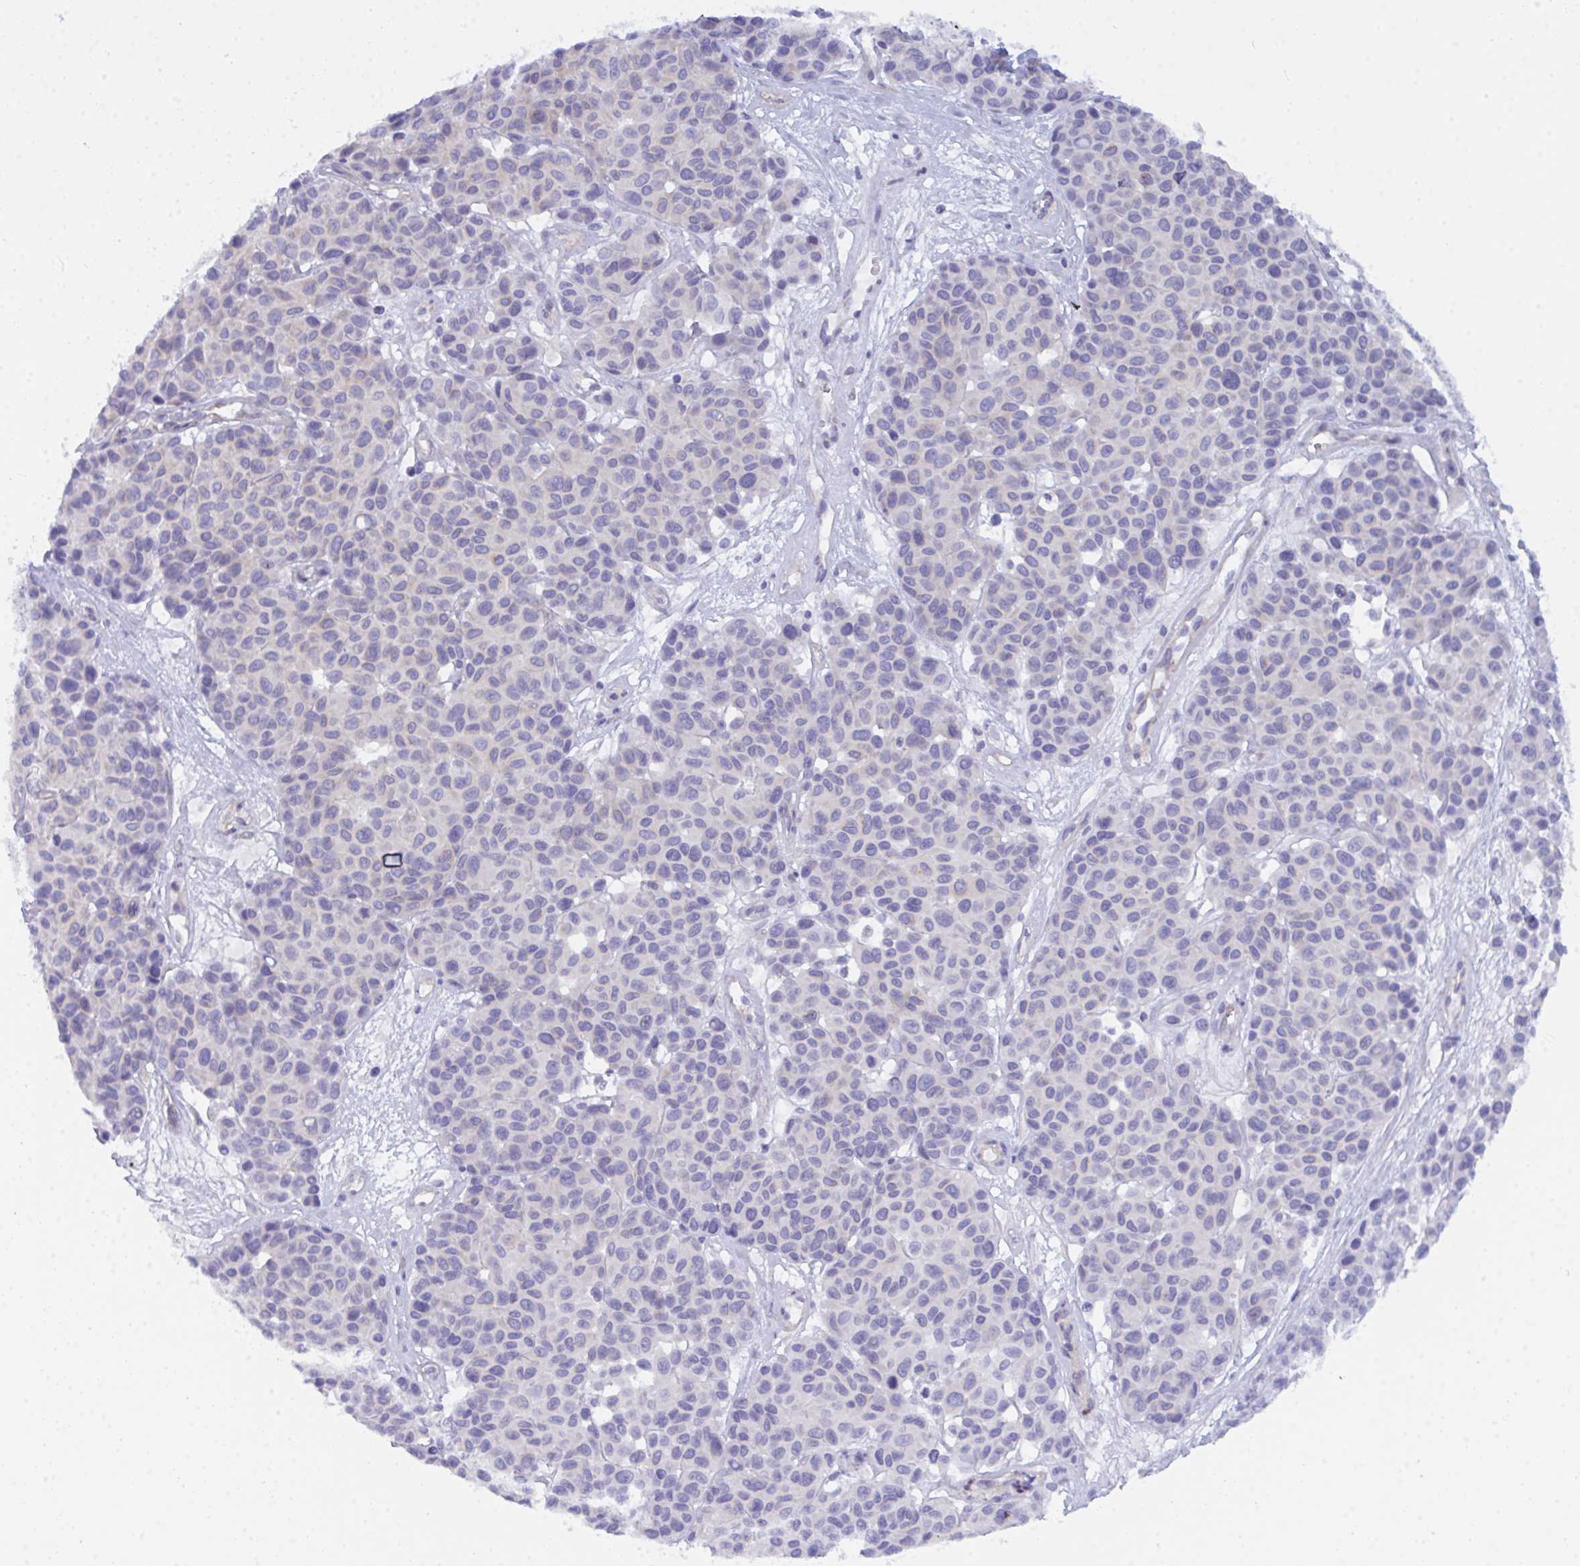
{"staining": {"intensity": "negative", "quantity": "none", "location": "none"}, "tissue": "melanoma", "cell_type": "Tumor cells", "image_type": "cancer", "snomed": [{"axis": "morphology", "description": "Malignant melanoma, NOS"}, {"axis": "topography", "description": "Skin"}], "caption": "This photomicrograph is of malignant melanoma stained with immunohistochemistry to label a protein in brown with the nuclei are counter-stained blue. There is no staining in tumor cells. (Immunohistochemistry (ihc), brightfield microscopy, high magnification).", "gene": "CEP170B", "patient": {"sex": "female", "age": 66}}